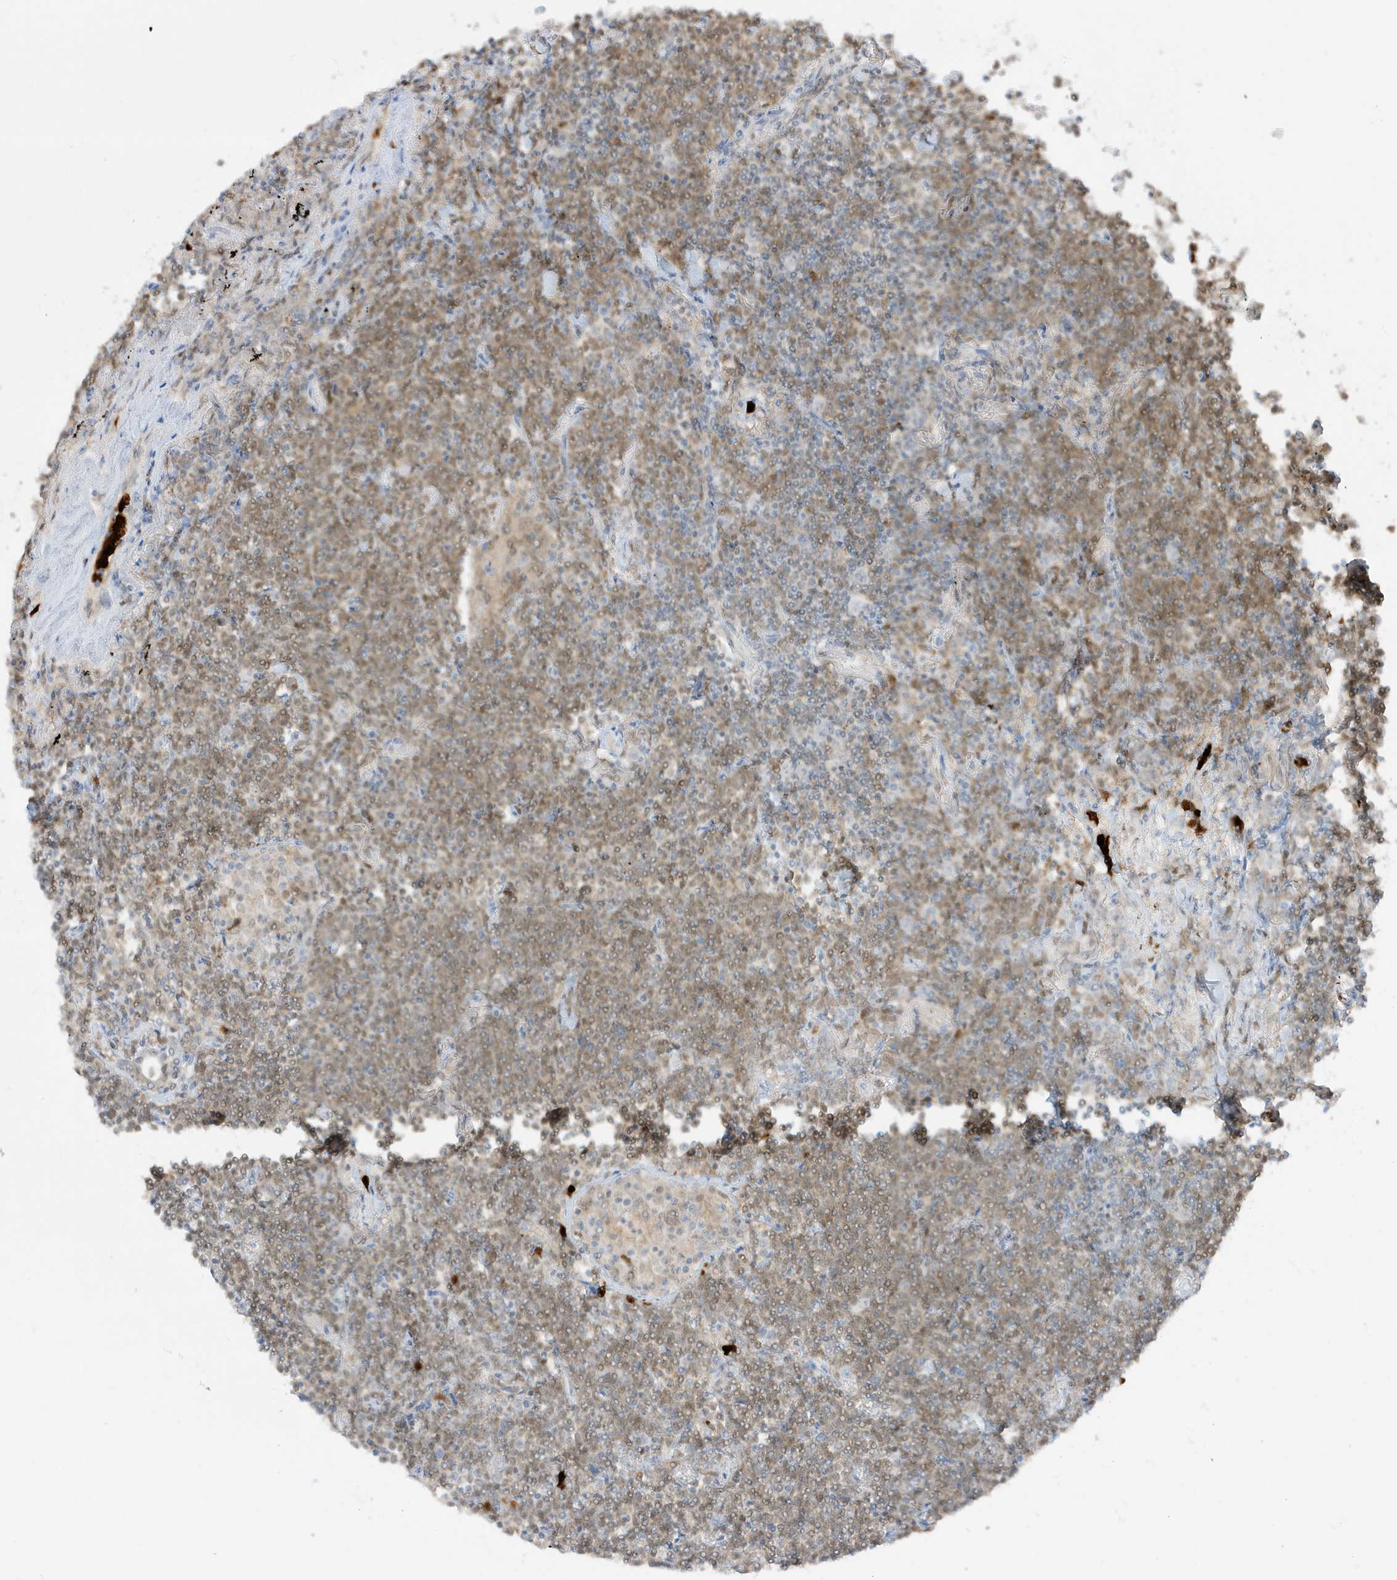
{"staining": {"intensity": "weak", "quantity": "25%-75%", "location": "cytoplasmic/membranous"}, "tissue": "lymphoma", "cell_type": "Tumor cells", "image_type": "cancer", "snomed": [{"axis": "morphology", "description": "Malignant lymphoma, non-Hodgkin's type, Low grade"}, {"axis": "topography", "description": "Lung"}], "caption": "Weak cytoplasmic/membranous protein expression is present in about 25%-75% of tumor cells in lymphoma.", "gene": "GCA", "patient": {"sex": "female", "age": 71}}